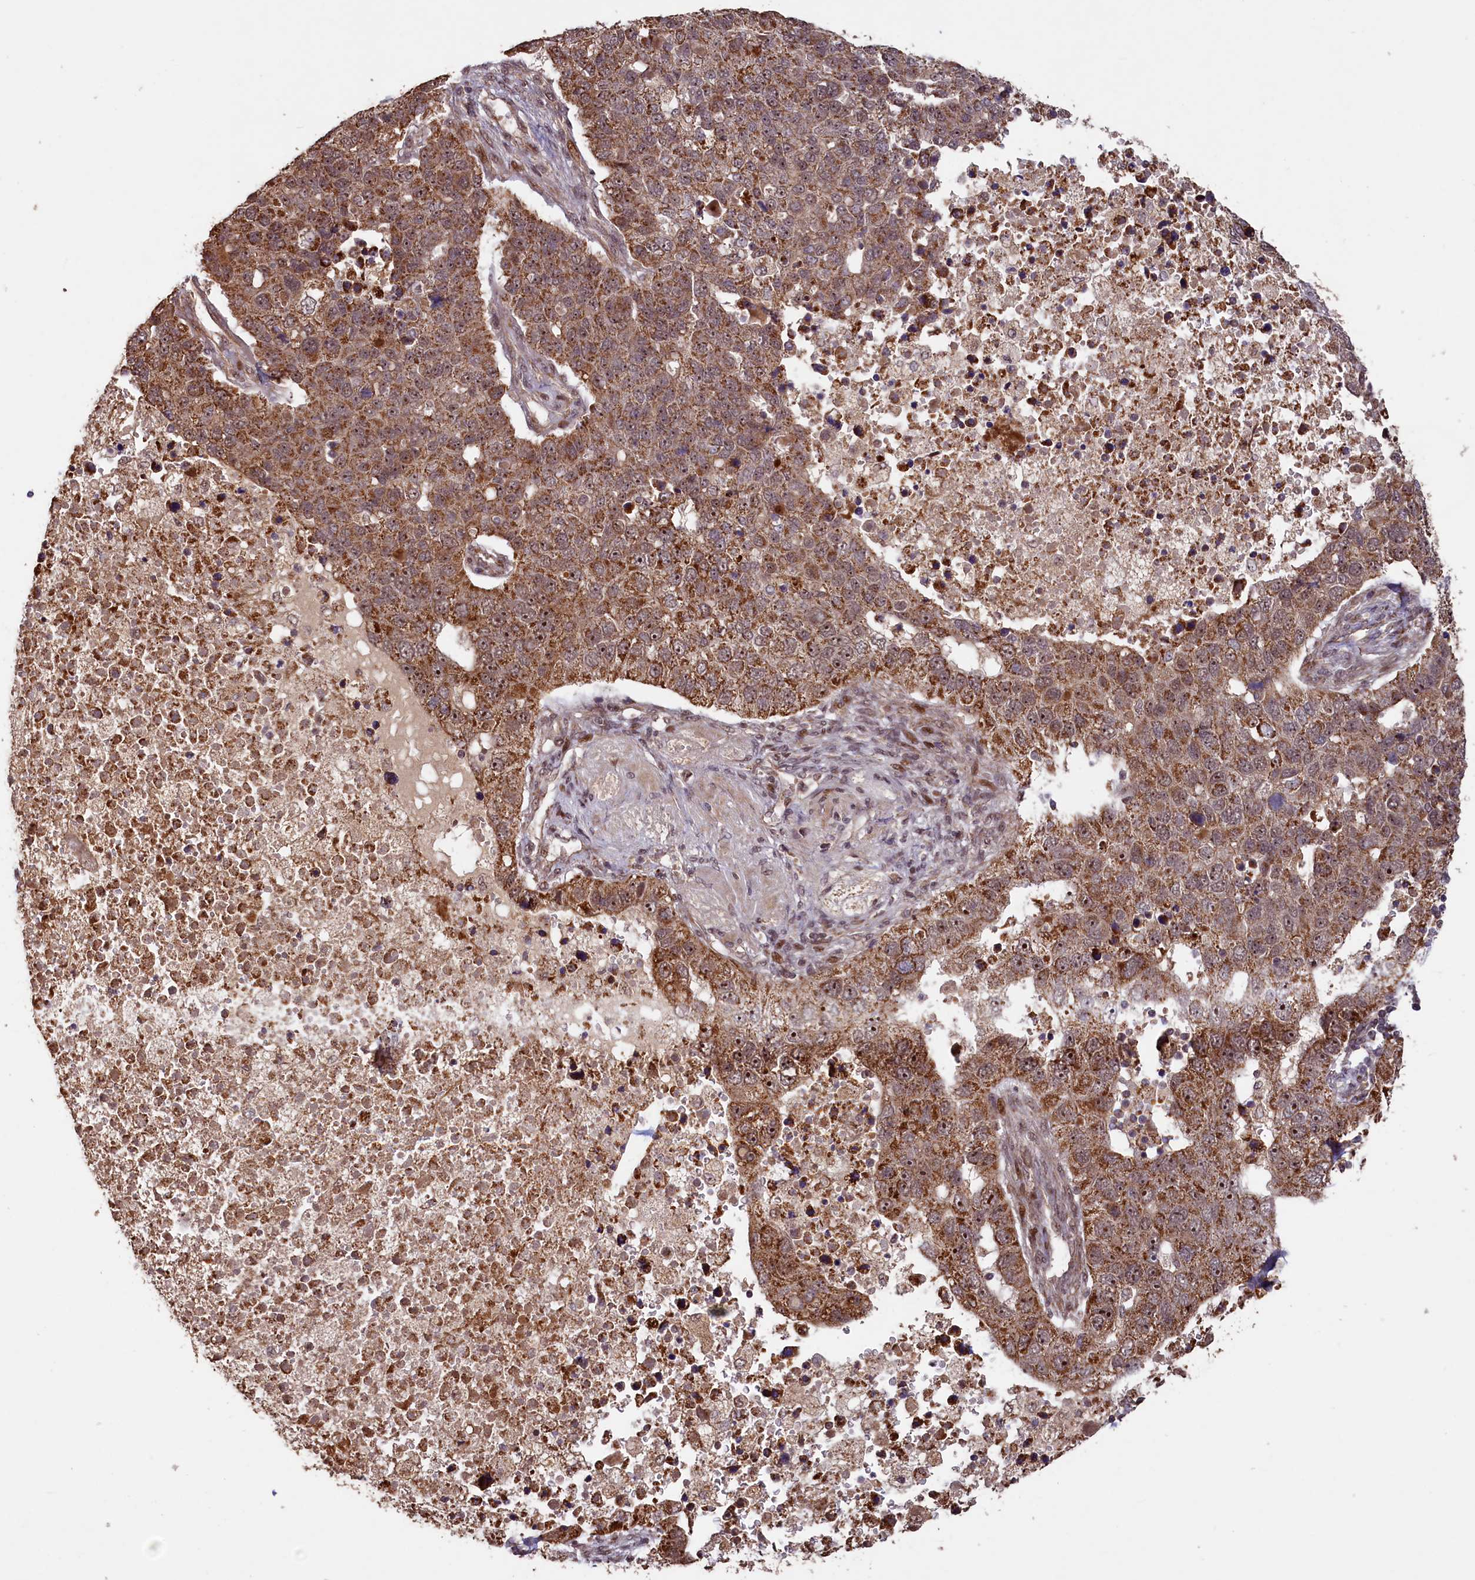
{"staining": {"intensity": "moderate", "quantity": ">75%", "location": "cytoplasmic/membranous,nuclear"}, "tissue": "pancreatic cancer", "cell_type": "Tumor cells", "image_type": "cancer", "snomed": [{"axis": "morphology", "description": "Adenocarcinoma, NOS"}, {"axis": "topography", "description": "Pancreas"}], "caption": "Pancreatic cancer (adenocarcinoma) stained with a protein marker displays moderate staining in tumor cells.", "gene": "SHPRH", "patient": {"sex": "female", "age": 61}}